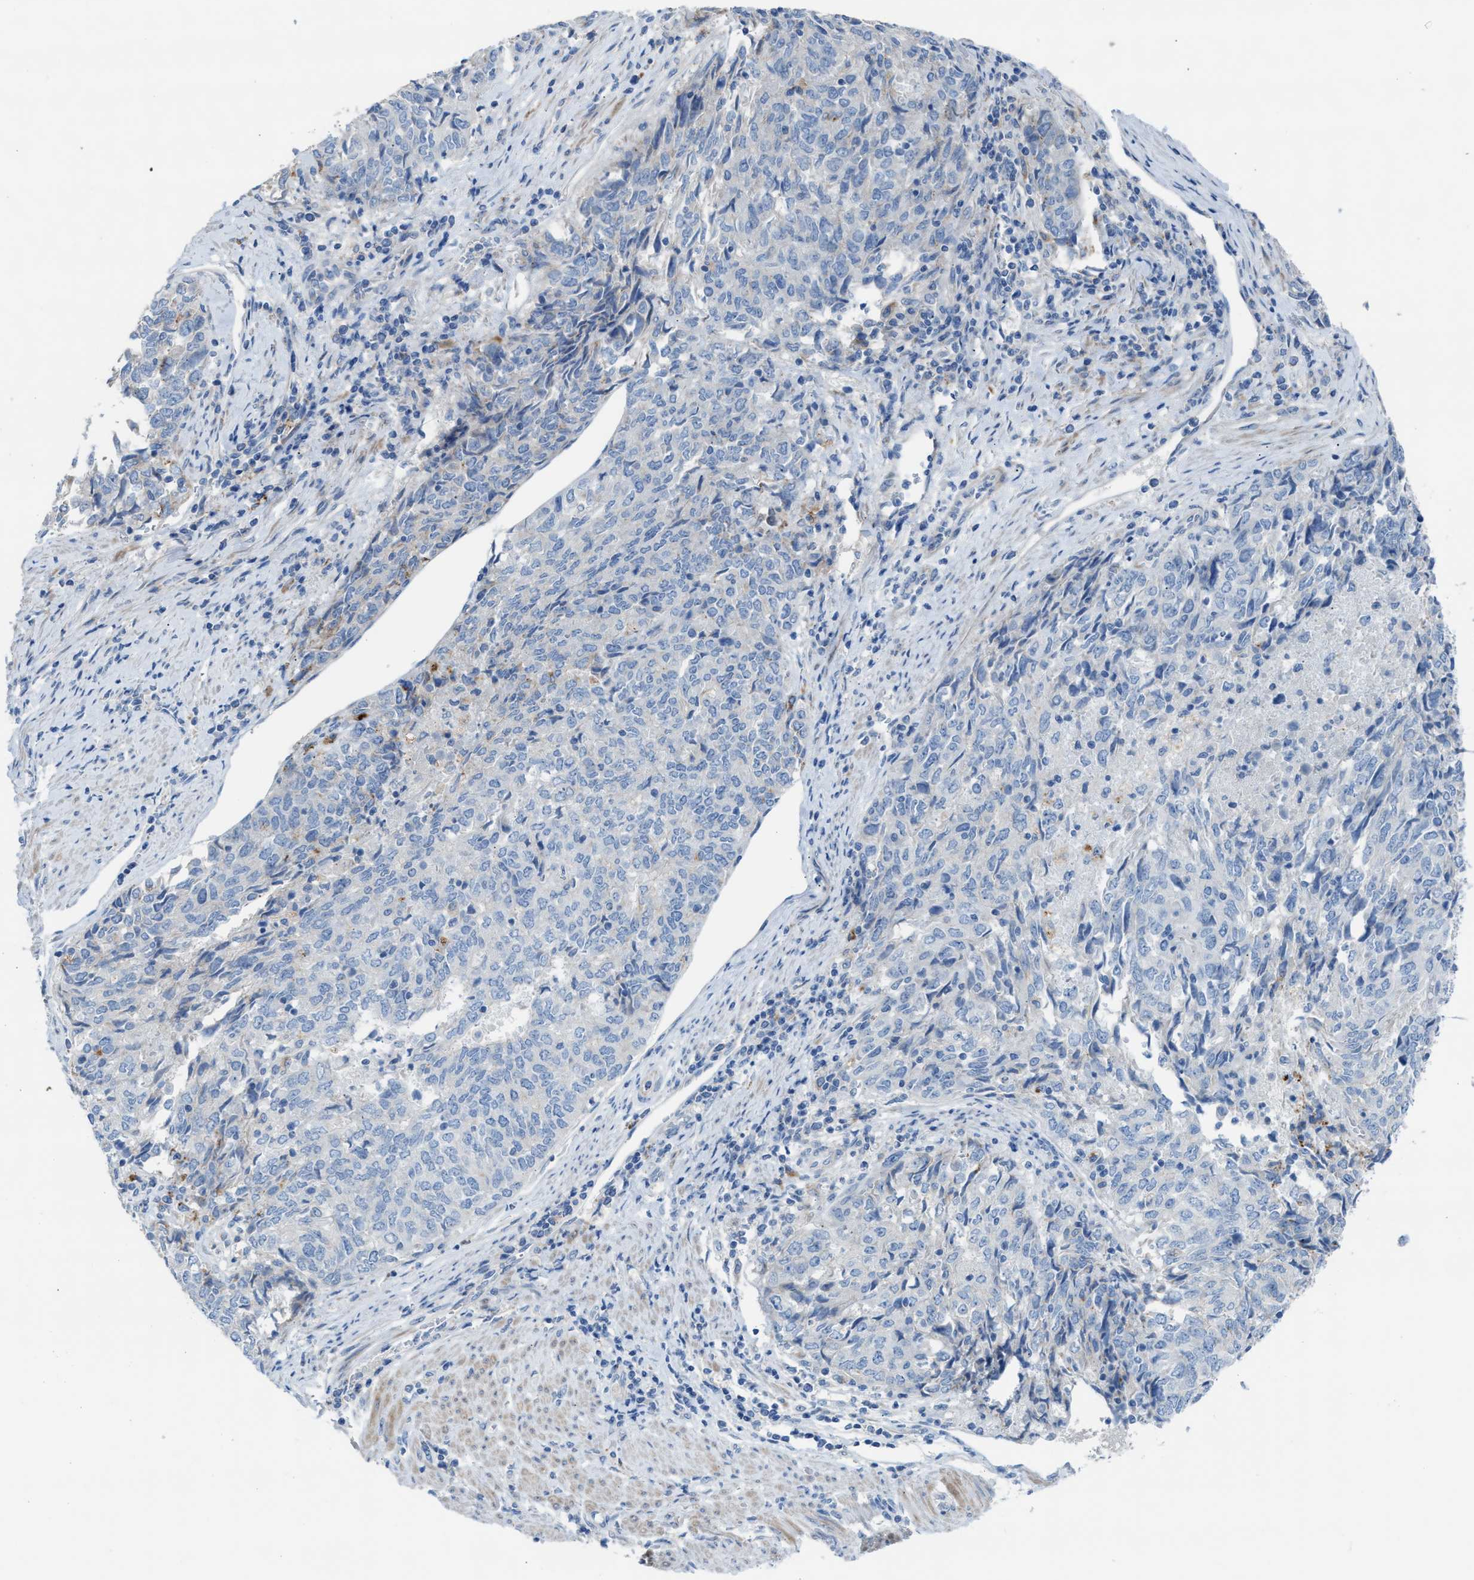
{"staining": {"intensity": "negative", "quantity": "none", "location": "none"}, "tissue": "endometrial cancer", "cell_type": "Tumor cells", "image_type": "cancer", "snomed": [{"axis": "morphology", "description": "Adenocarcinoma, NOS"}, {"axis": "topography", "description": "Endometrium"}], "caption": "Immunohistochemistry (IHC) of adenocarcinoma (endometrial) demonstrates no staining in tumor cells.", "gene": "ASPA", "patient": {"sex": "female", "age": 80}}